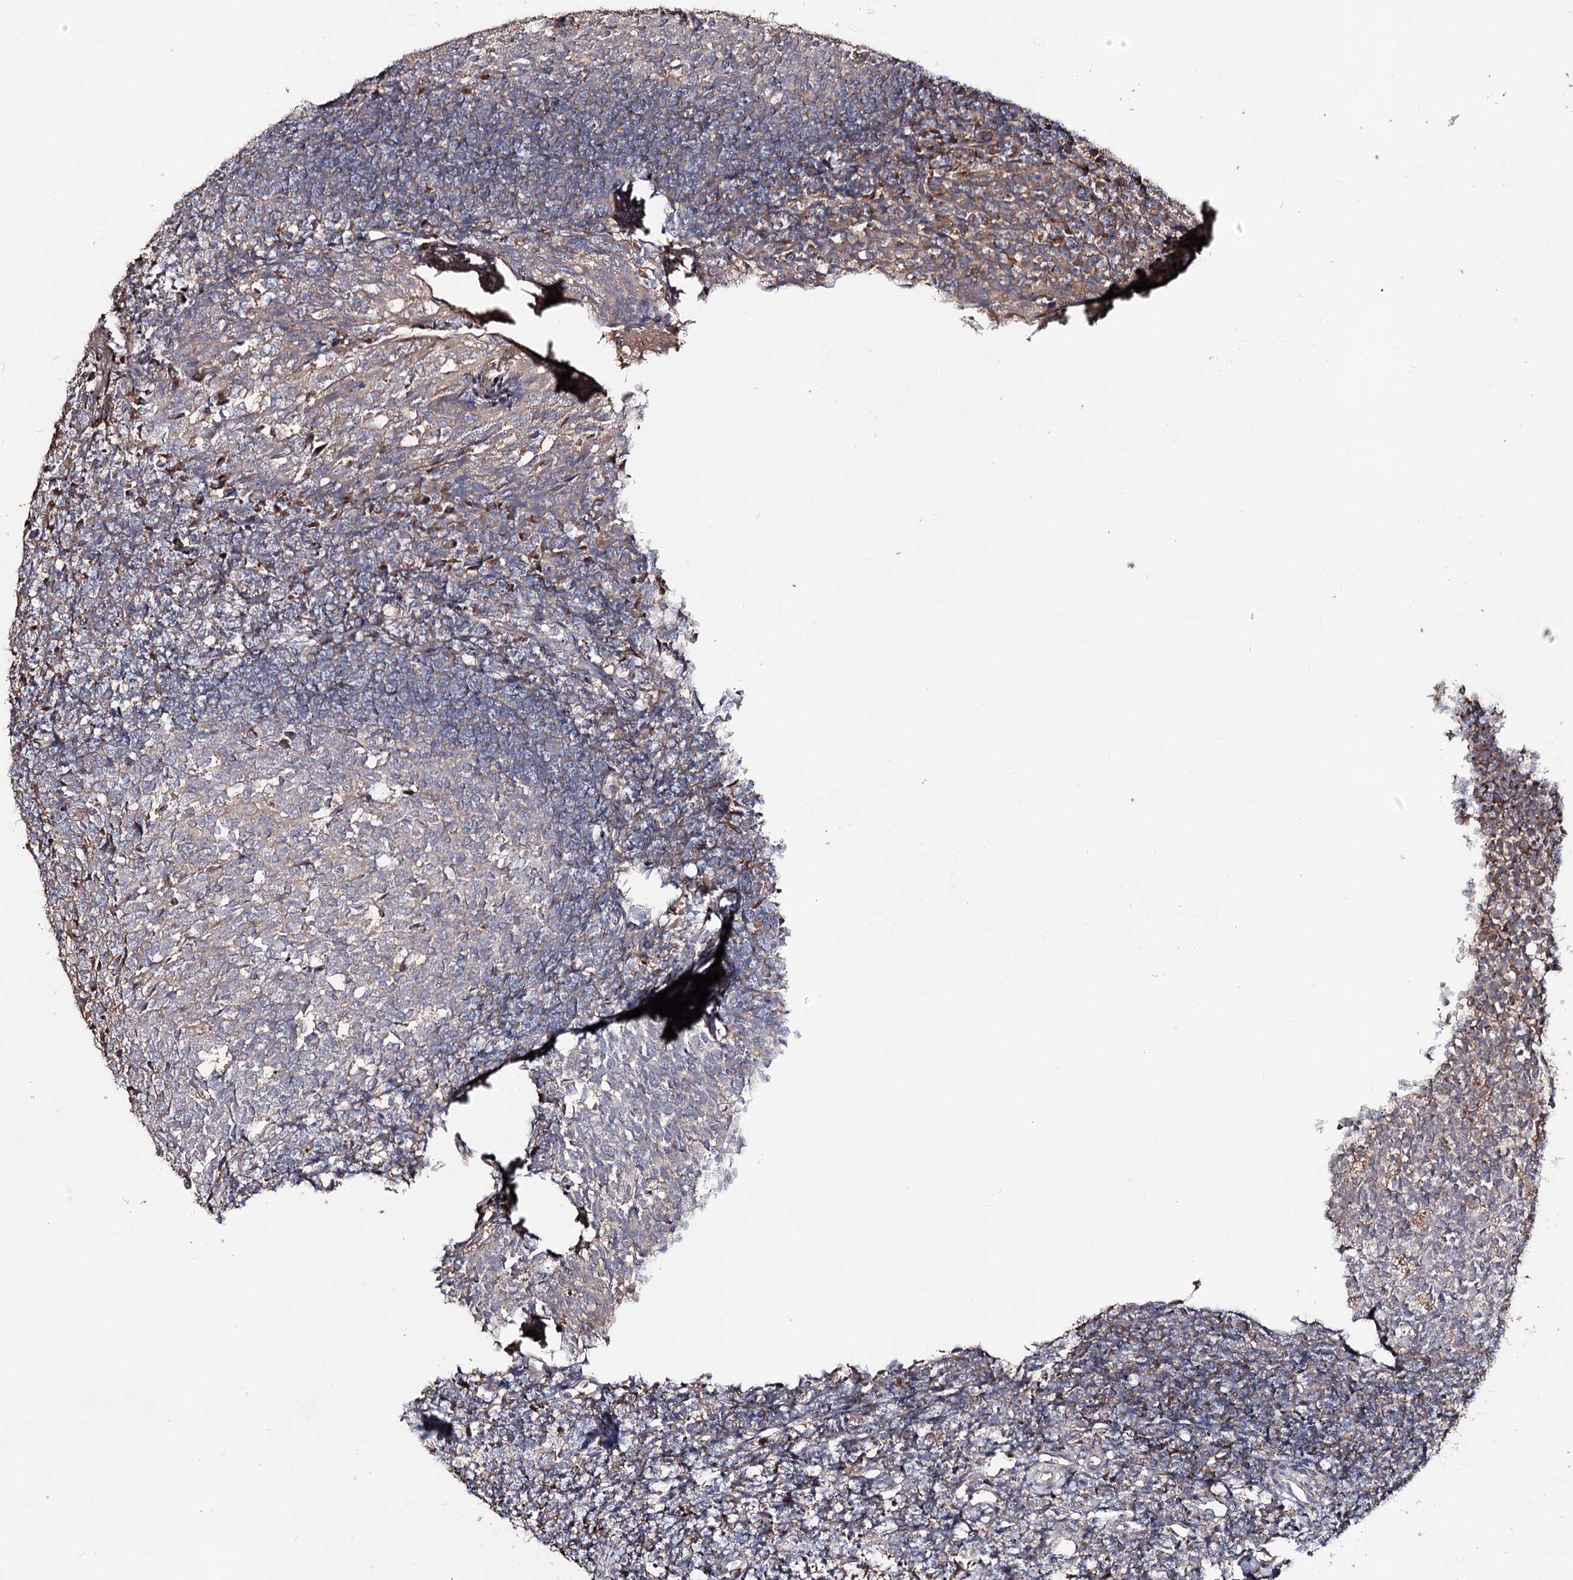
{"staining": {"intensity": "weak", "quantity": "25%-75%", "location": "cytoplasmic/membranous"}, "tissue": "tonsil", "cell_type": "Germinal center cells", "image_type": "normal", "snomed": [{"axis": "morphology", "description": "Normal tissue, NOS"}, {"axis": "topography", "description": "Tonsil"}], "caption": "Immunohistochemistry (IHC) staining of unremarkable tonsil, which shows low levels of weak cytoplasmic/membranous expression in about 25%-75% of germinal center cells indicating weak cytoplasmic/membranous protein positivity. The staining was performed using DAB (brown) for protein detection and nuclei were counterstained in hematoxylin (blue).", "gene": "MINDY3", "patient": {"sex": "female", "age": 10}}